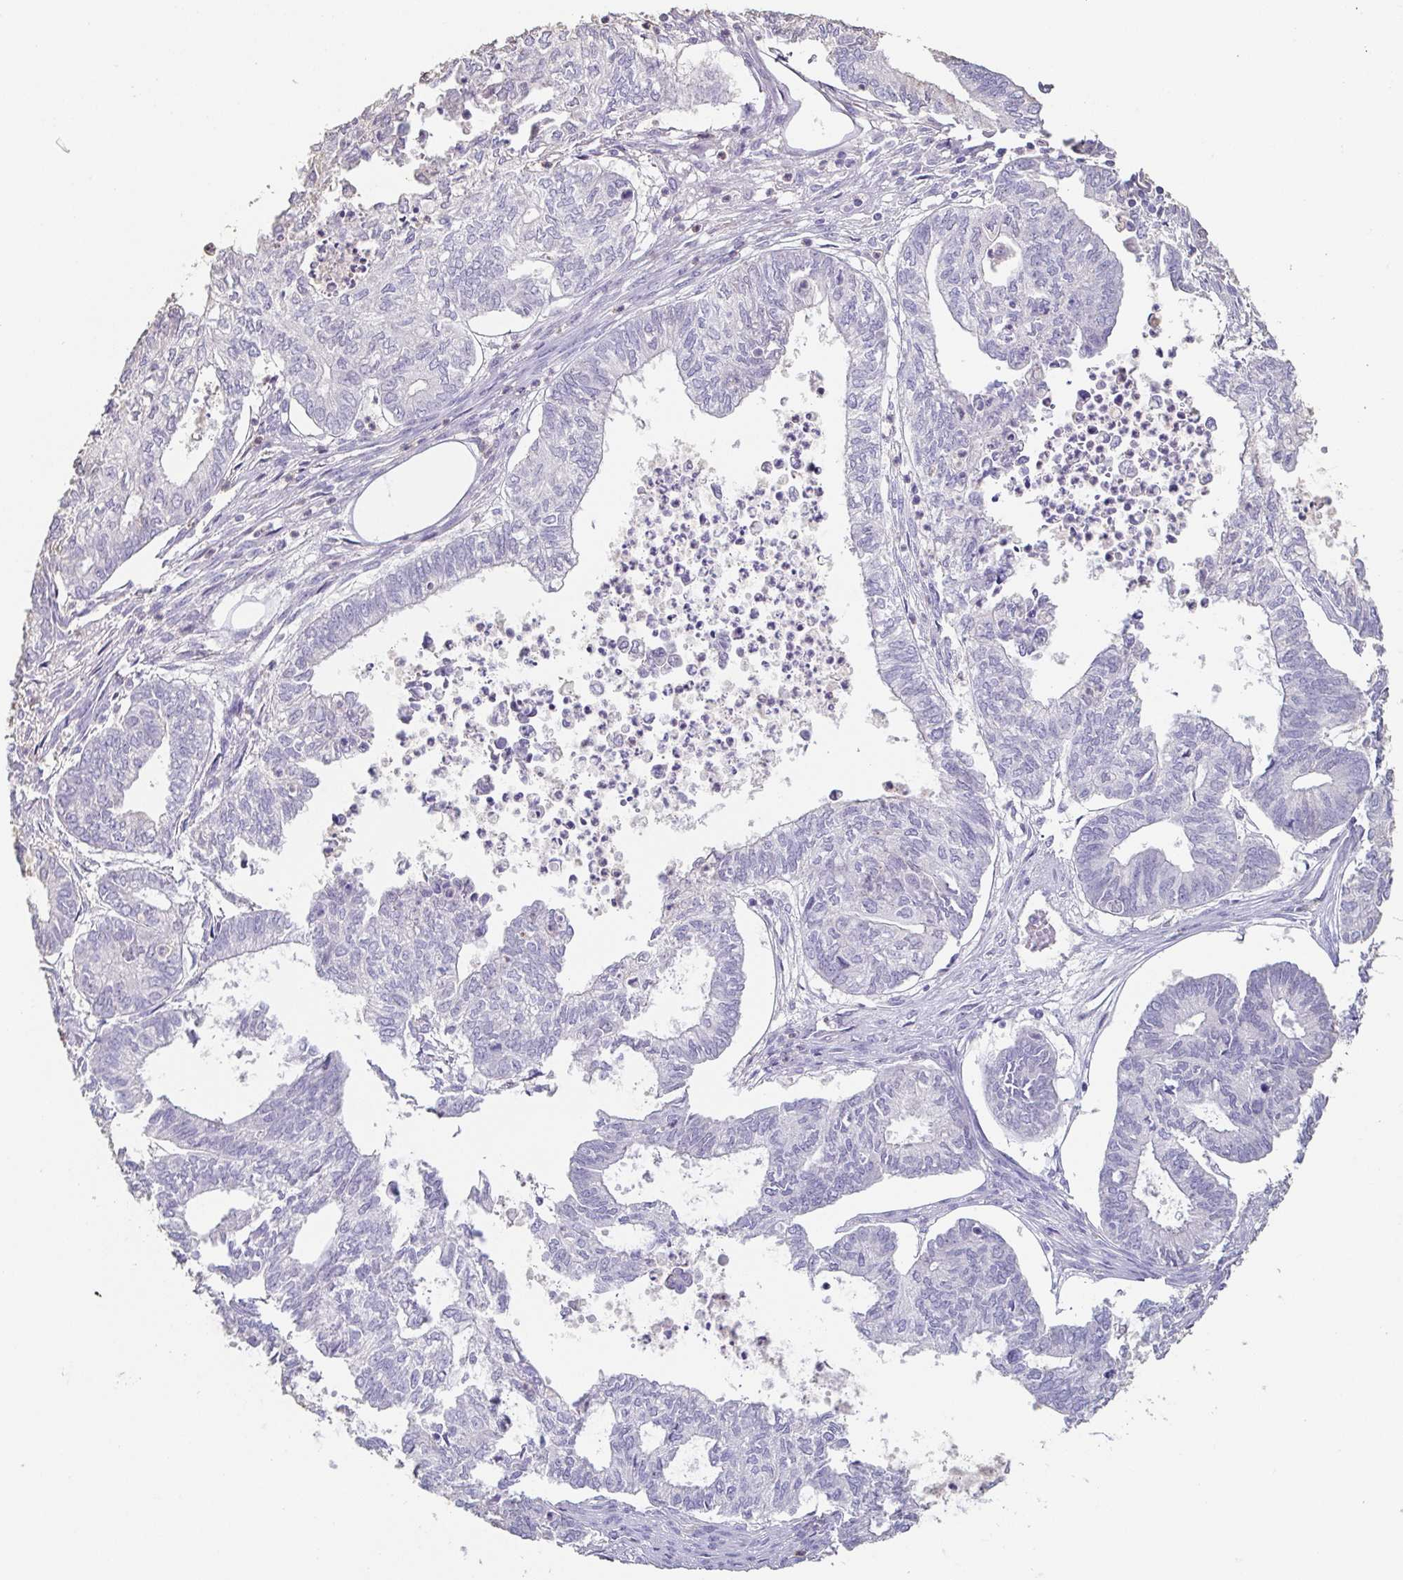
{"staining": {"intensity": "negative", "quantity": "none", "location": "none"}, "tissue": "ovarian cancer", "cell_type": "Tumor cells", "image_type": "cancer", "snomed": [{"axis": "morphology", "description": "Carcinoma, endometroid"}, {"axis": "topography", "description": "Ovary"}], "caption": "Tumor cells are negative for brown protein staining in ovarian endometroid carcinoma.", "gene": "BPIFA2", "patient": {"sex": "female", "age": 64}}